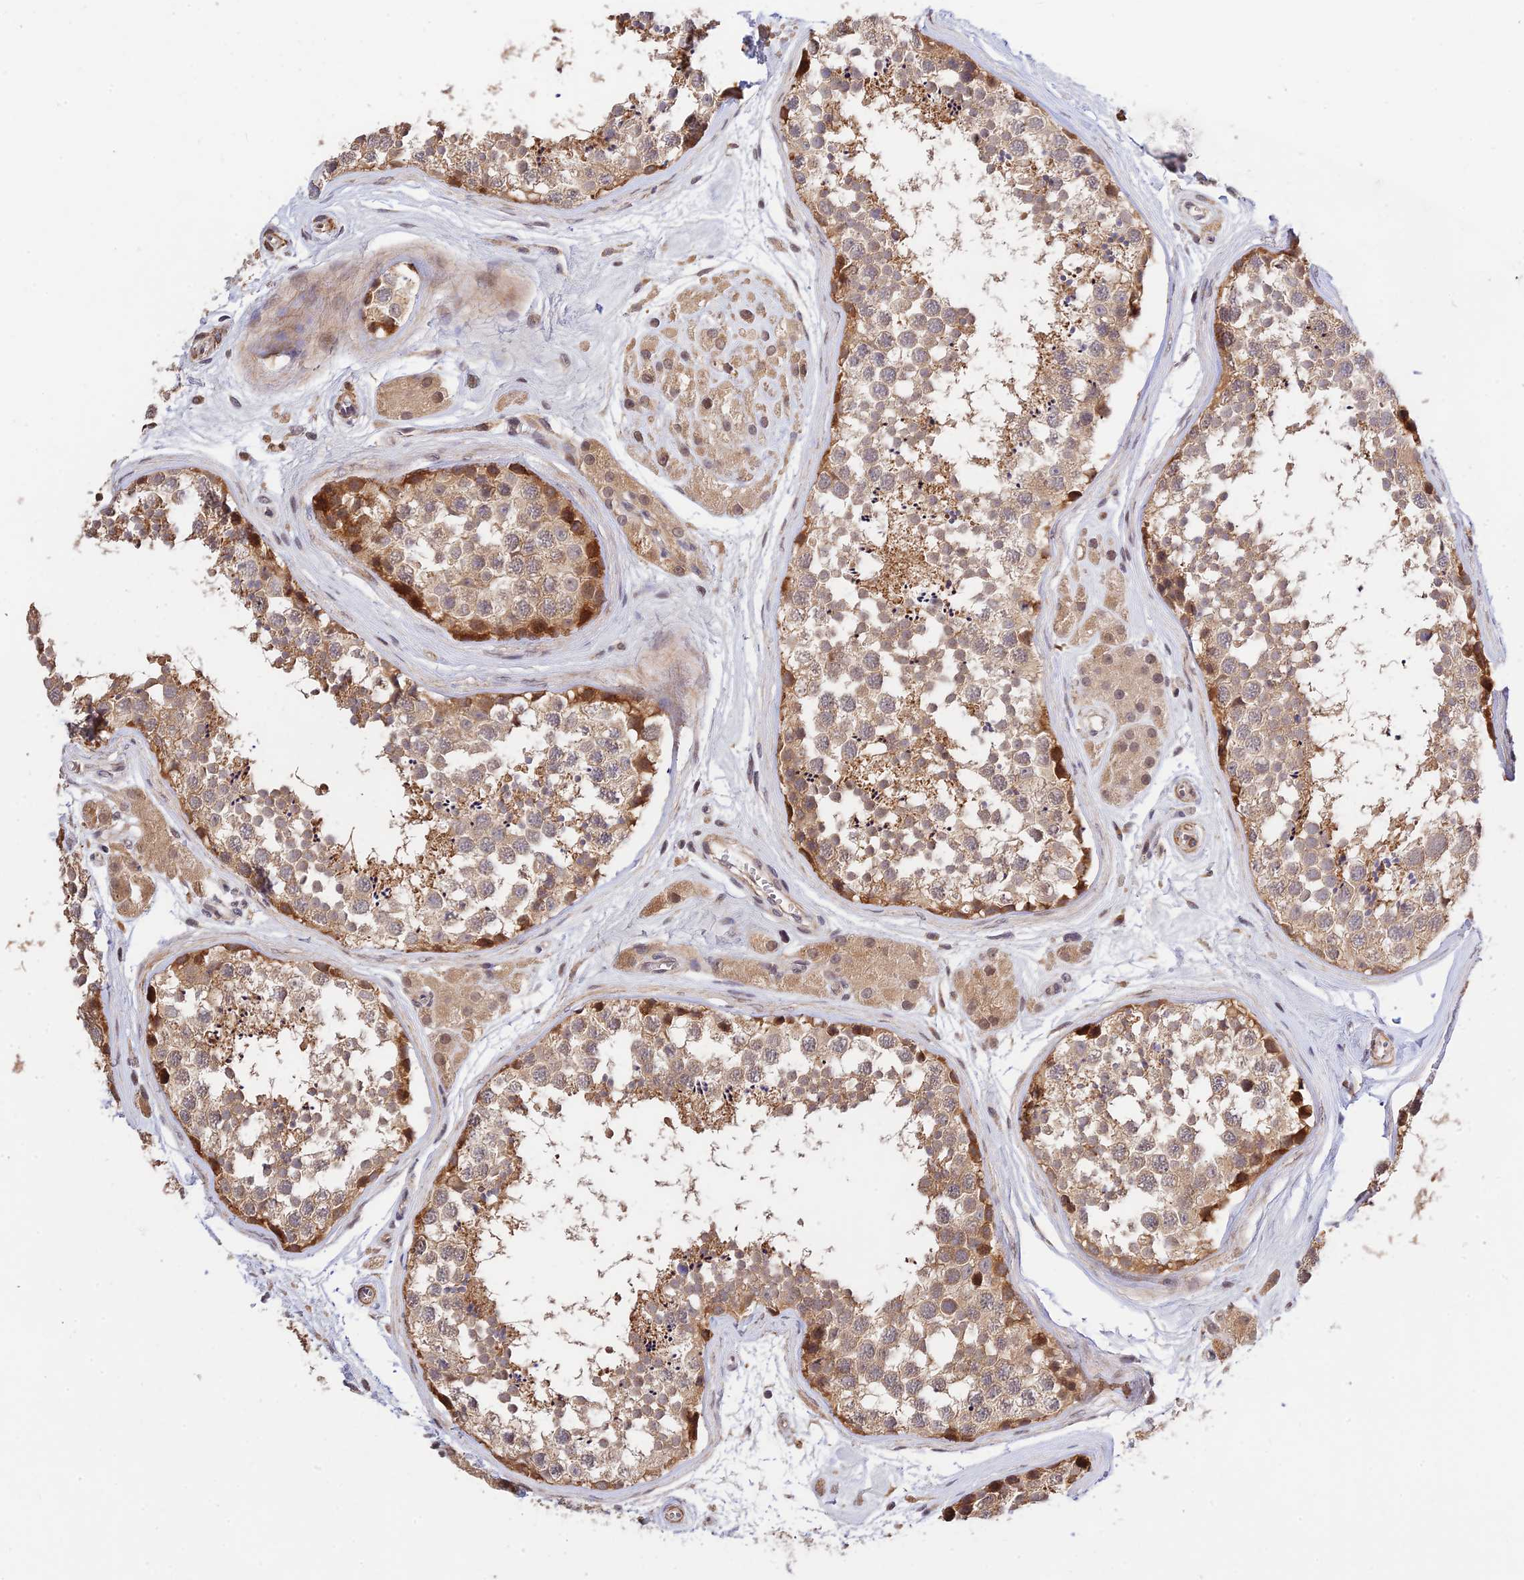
{"staining": {"intensity": "moderate", "quantity": "25%-75%", "location": "cytoplasmic/membranous"}, "tissue": "testis", "cell_type": "Cells in seminiferous ducts", "image_type": "normal", "snomed": [{"axis": "morphology", "description": "Normal tissue, NOS"}, {"axis": "topography", "description": "Testis"}], "caption": "High-magnification brightfield microscopy of normal testis stained with DAB (3,3'-diaminobenzidine) (brown) and counterstained with hematoxylin (blue). cells in seminiferous ducts exhibit moderate cytoplasmic/membranous staining is seen in approximately25%-75% of cells. (DAB IHC, brown staining for protein, blue staining for nuclei).", "gene": "CWH43", "patient": {"sex": "male", "age": 56}}